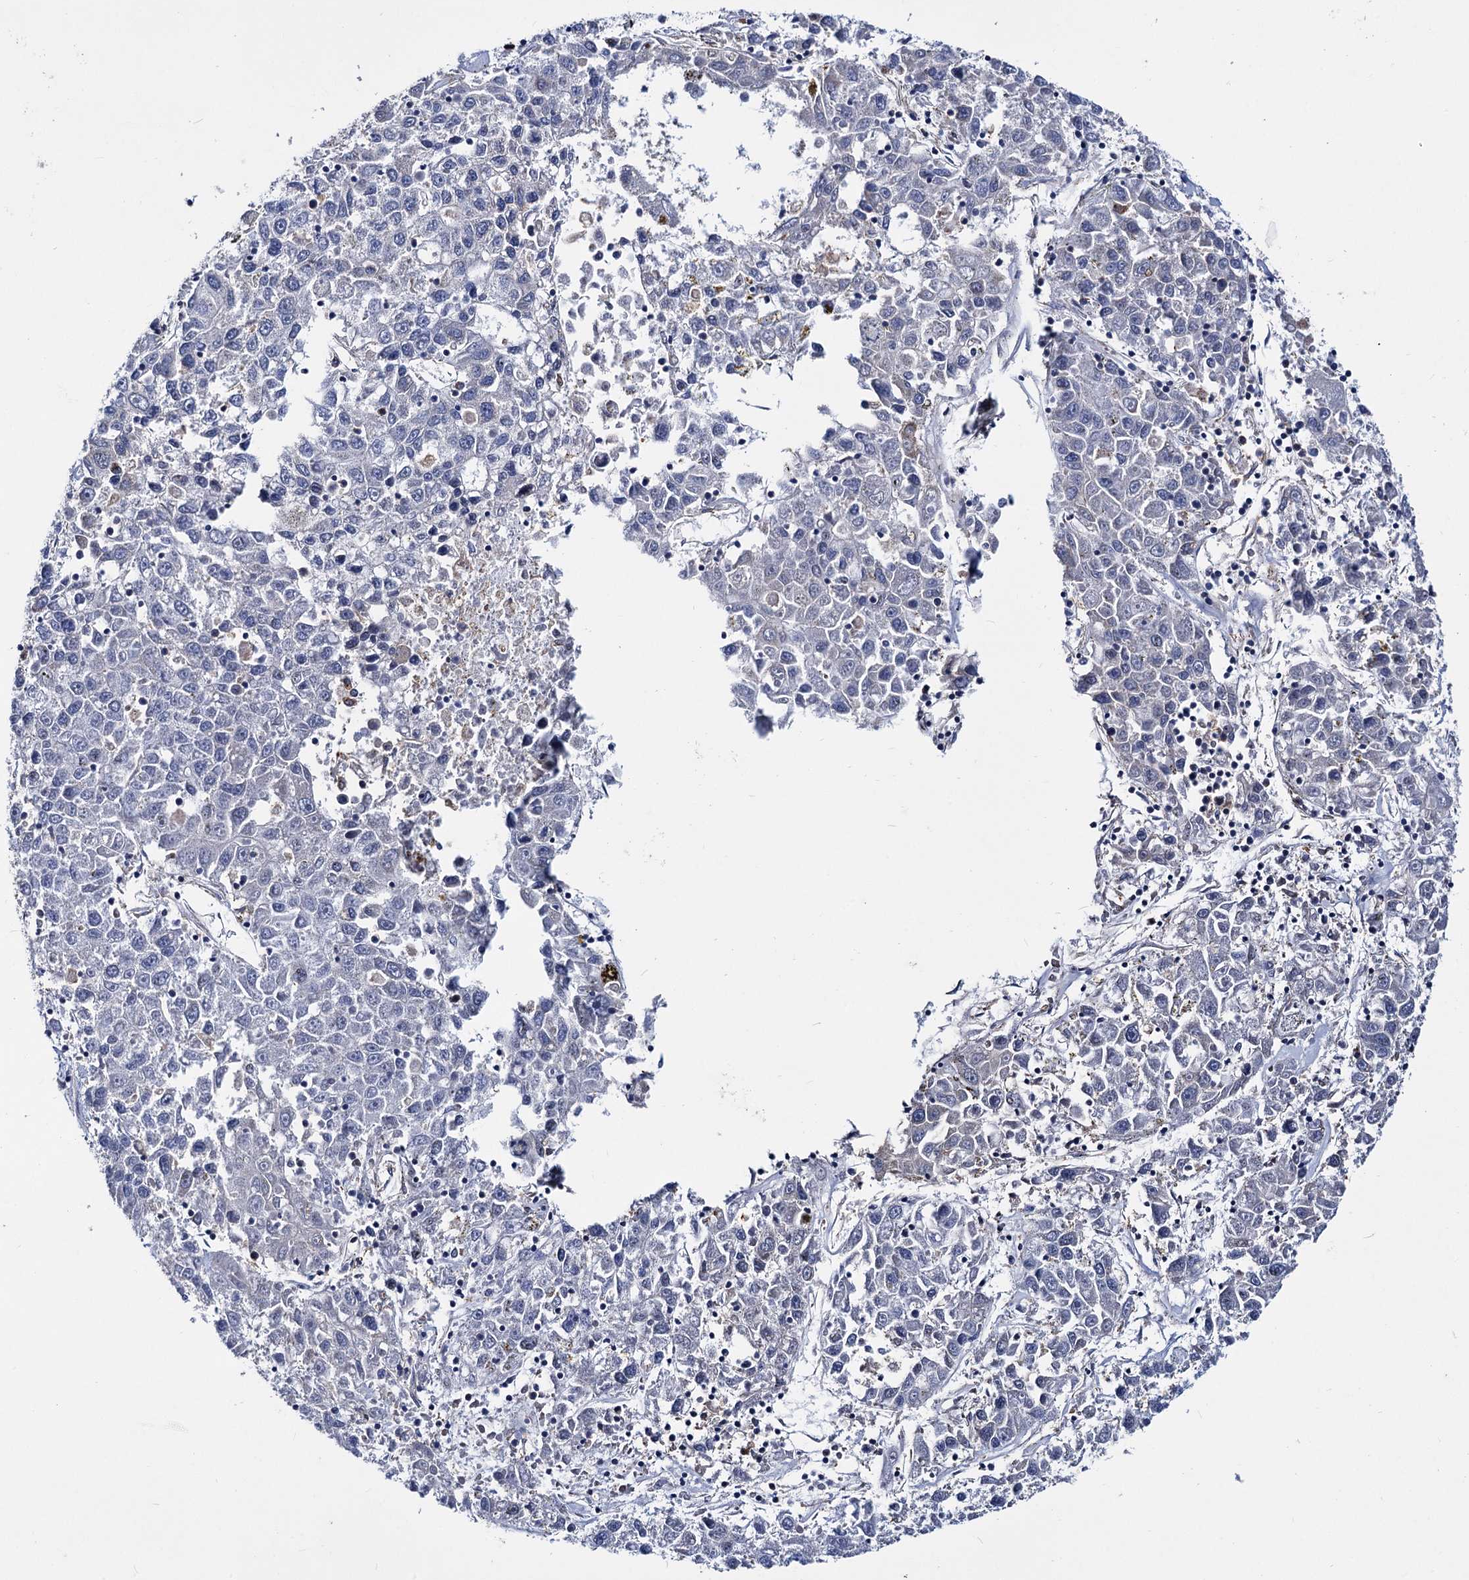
{"staining": {"intensity": "negative", "quantity": "none", "location": "none"}, "tissue": "liver cancer", "cell_type": "Tumor cells", "image_type": "cancer", "snomed": [{"axis": "morphology", "description": "Carcinoma, Hepatocellular, NOS"}, {"axis": "topography", "description": "Liver"}], "caption": "Human liver cancer stained for a protein using immunohistochemistry shows no positivity in tumor cells.", "gene": "TRIM55", "patient": {"sex": "male", "age": 49}}